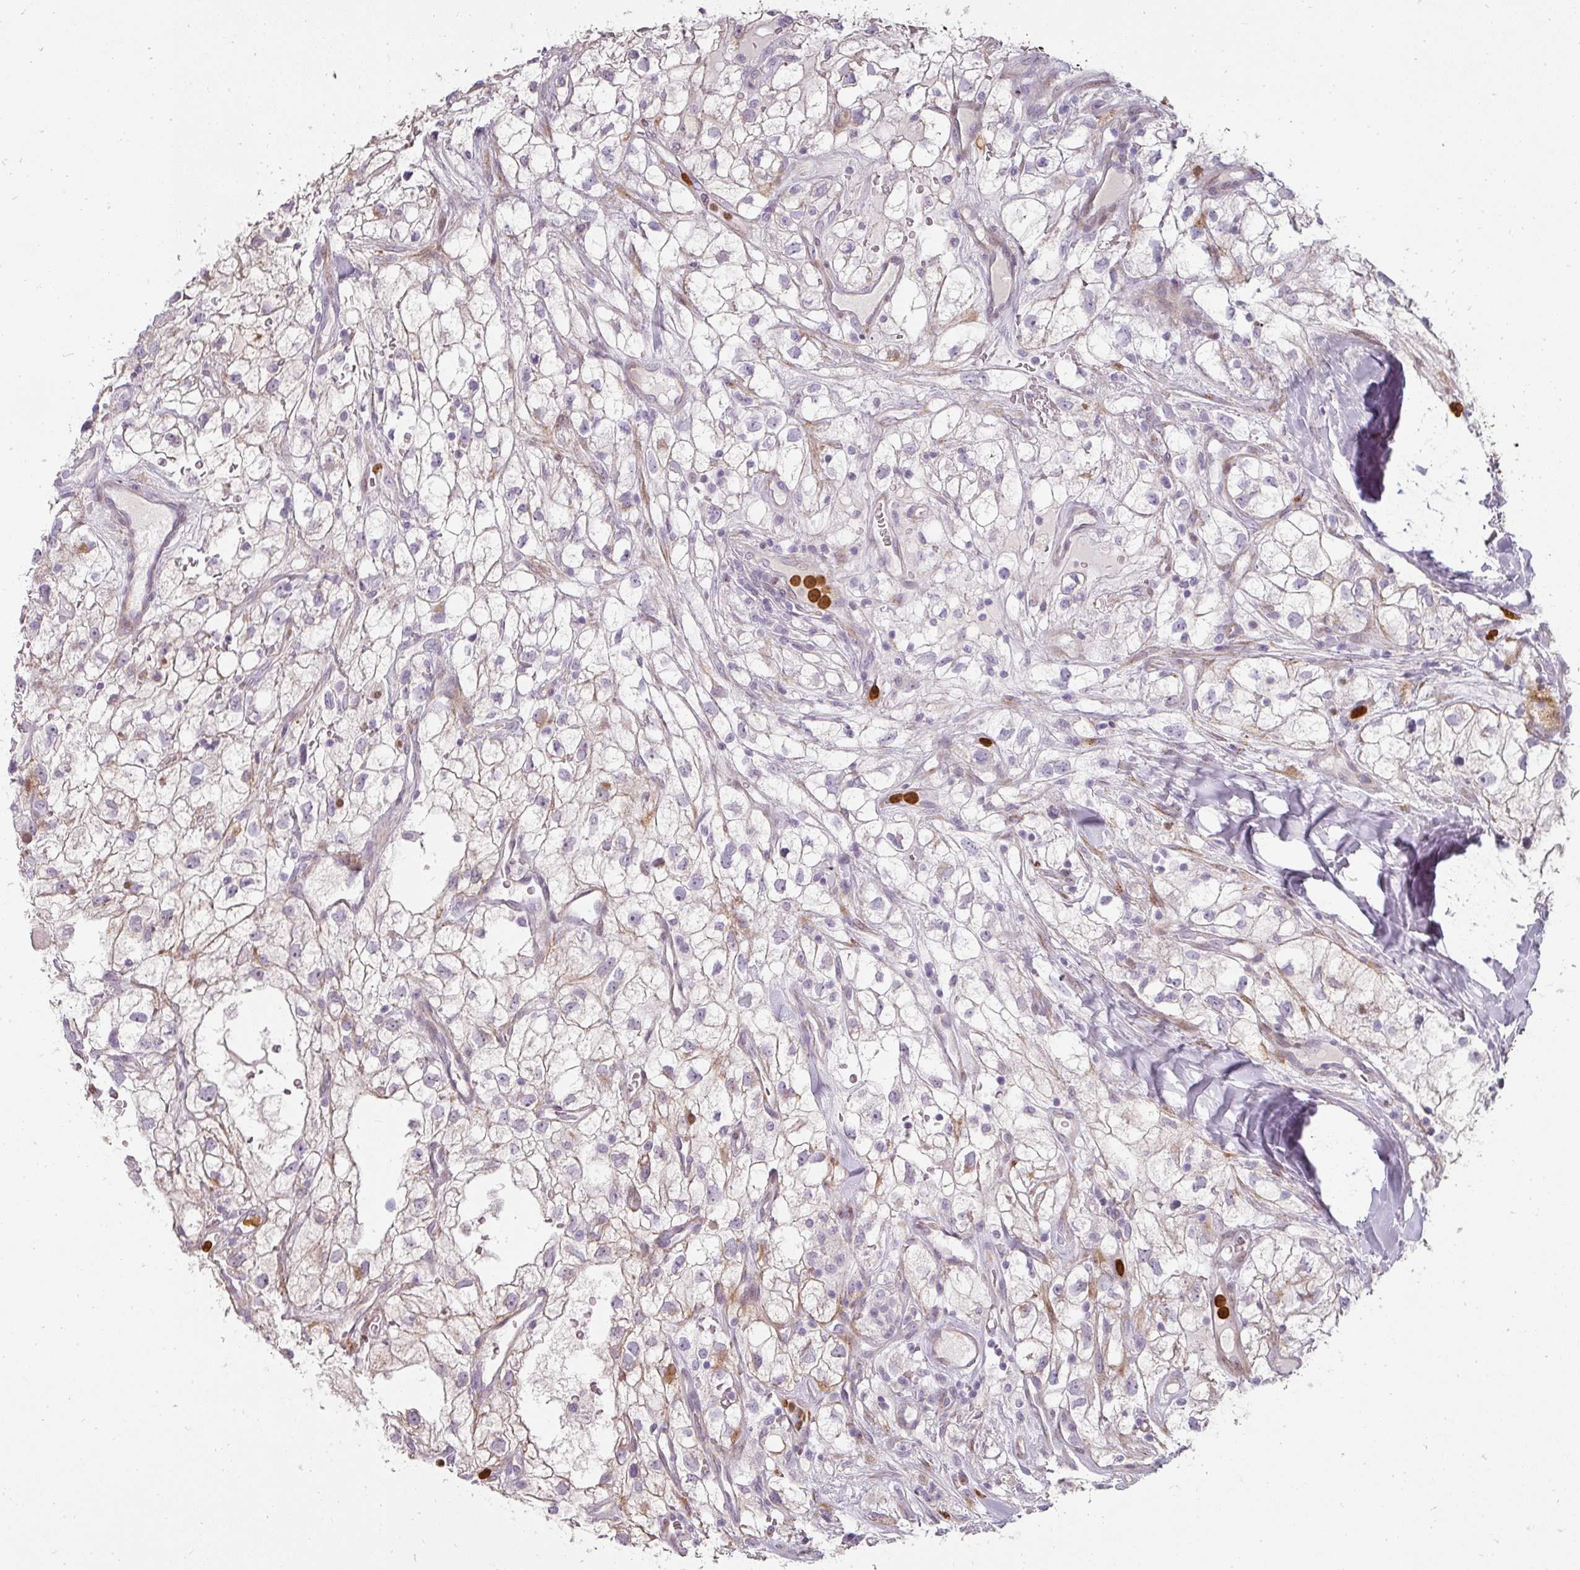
{"staining": {"intensity": "moderate", "quantity": "<25%", "location": "cytoplasmic/membranous"}, "tissue": "renal cancer", "cell_type": "Tumor cells", "image_type": "cancer", "snomed": [{"axis": "morphology", "description": "Adenocarcinoma, NOS"}, {"axis": "topography", "description": "Kidney"}], "caption": "A brown stain highlights moderate cytoplasmic/membranous staining of a protein in adenocarcinoma (renal) tumor cells. (DAB (3,3'-diaminobenzidine) IHC, brown staining for protein, blue staining for nuclei).", "gene": "BIK", "patient": {"sex": "male", "age": 59}}